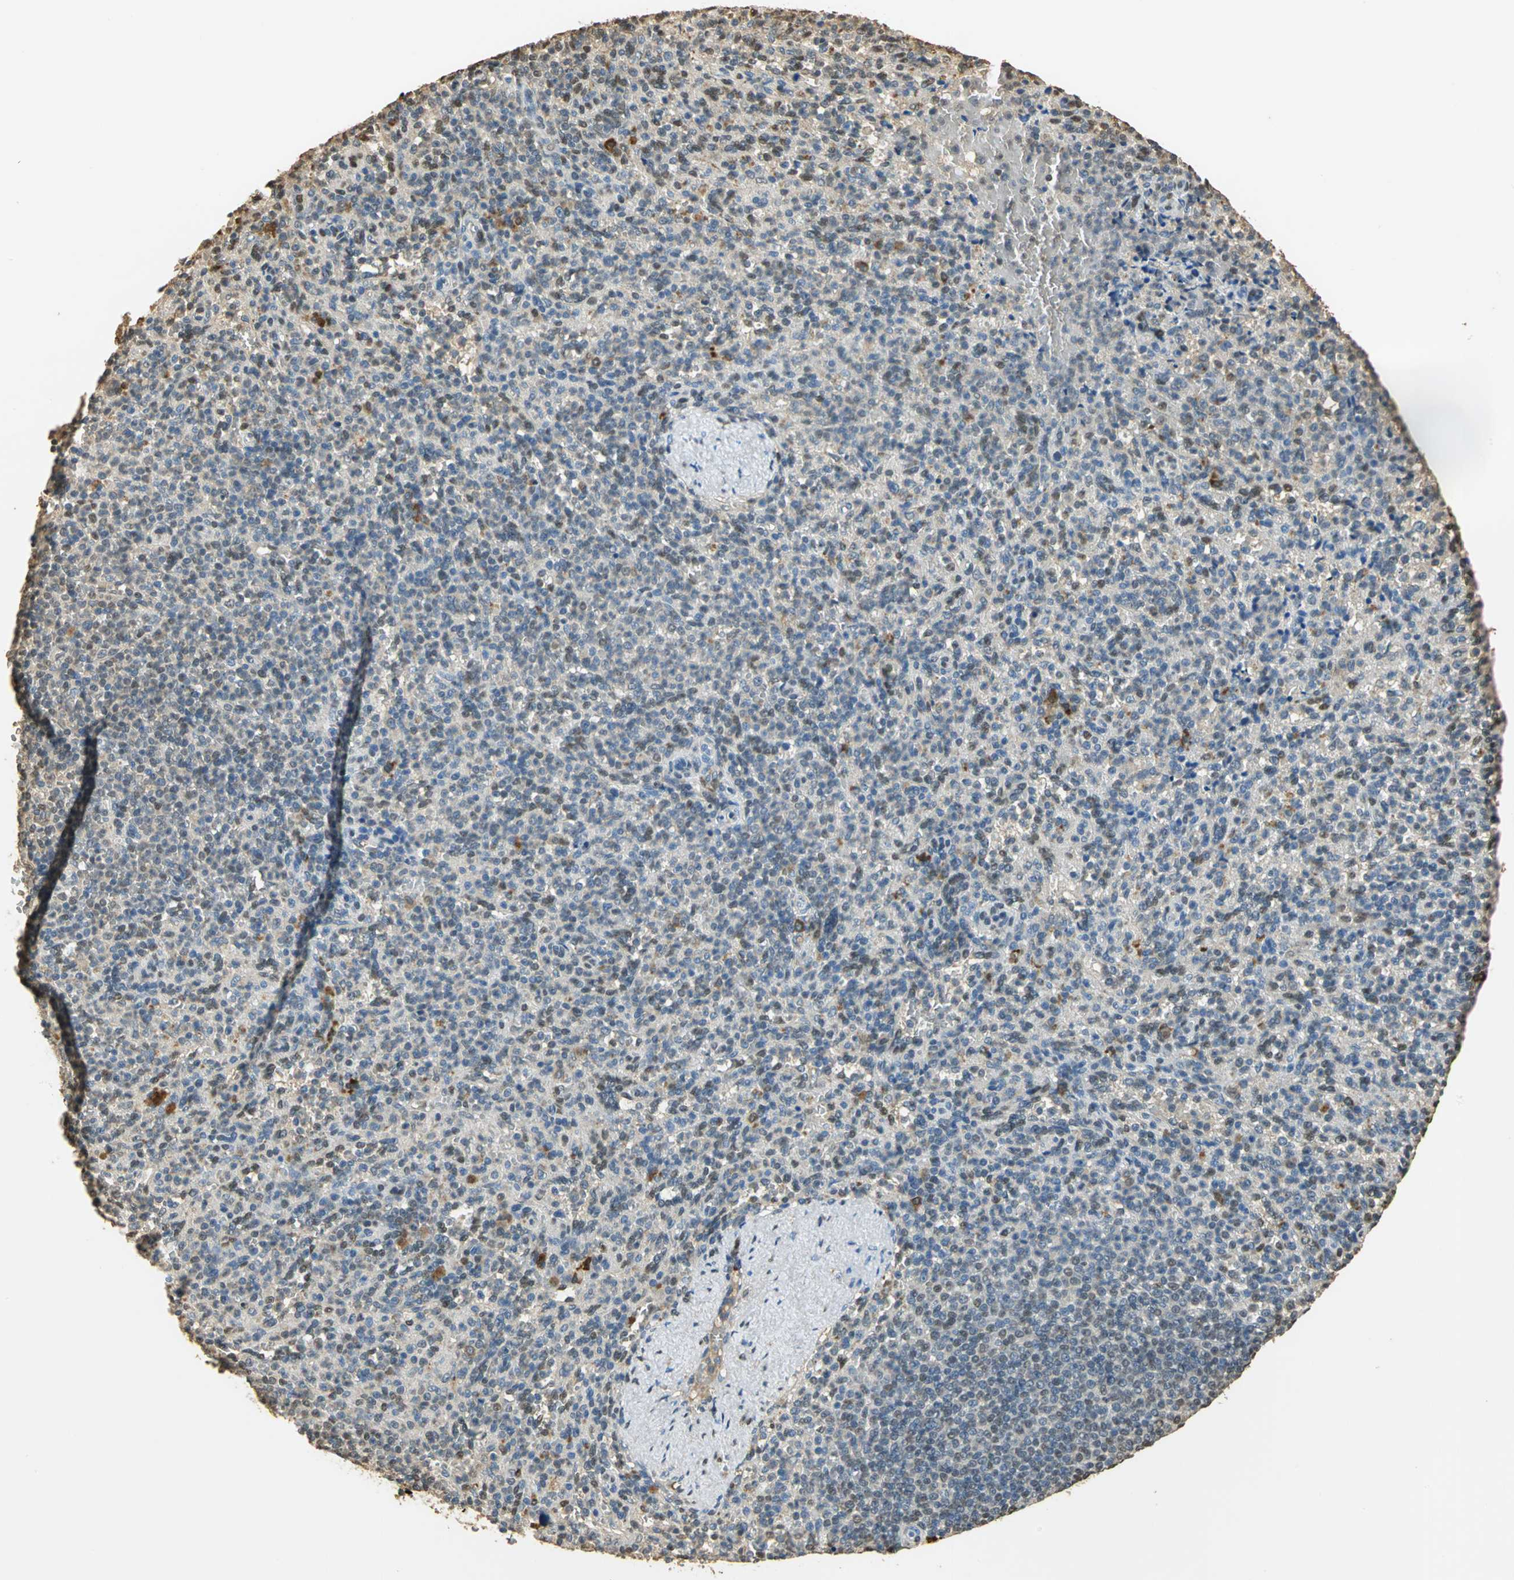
{"staining": {"intensity": "negative", "quantity": "none", "location": "none"}, "tissue": "spleen", "cell_type": "Cells in red pulp", "image_type": "normal", "snomed": [{"axis": "morphology", "description": "Normal tissue, NOS"}, {"axis": "topography", "description": "Spleen"}], "caption": "This is an IHC histopathology image of unremarkable spleen. There is no expression in cells in red pulp.", "gene": "GAPDH", "patient": {"sex": "female", "age": 74}}